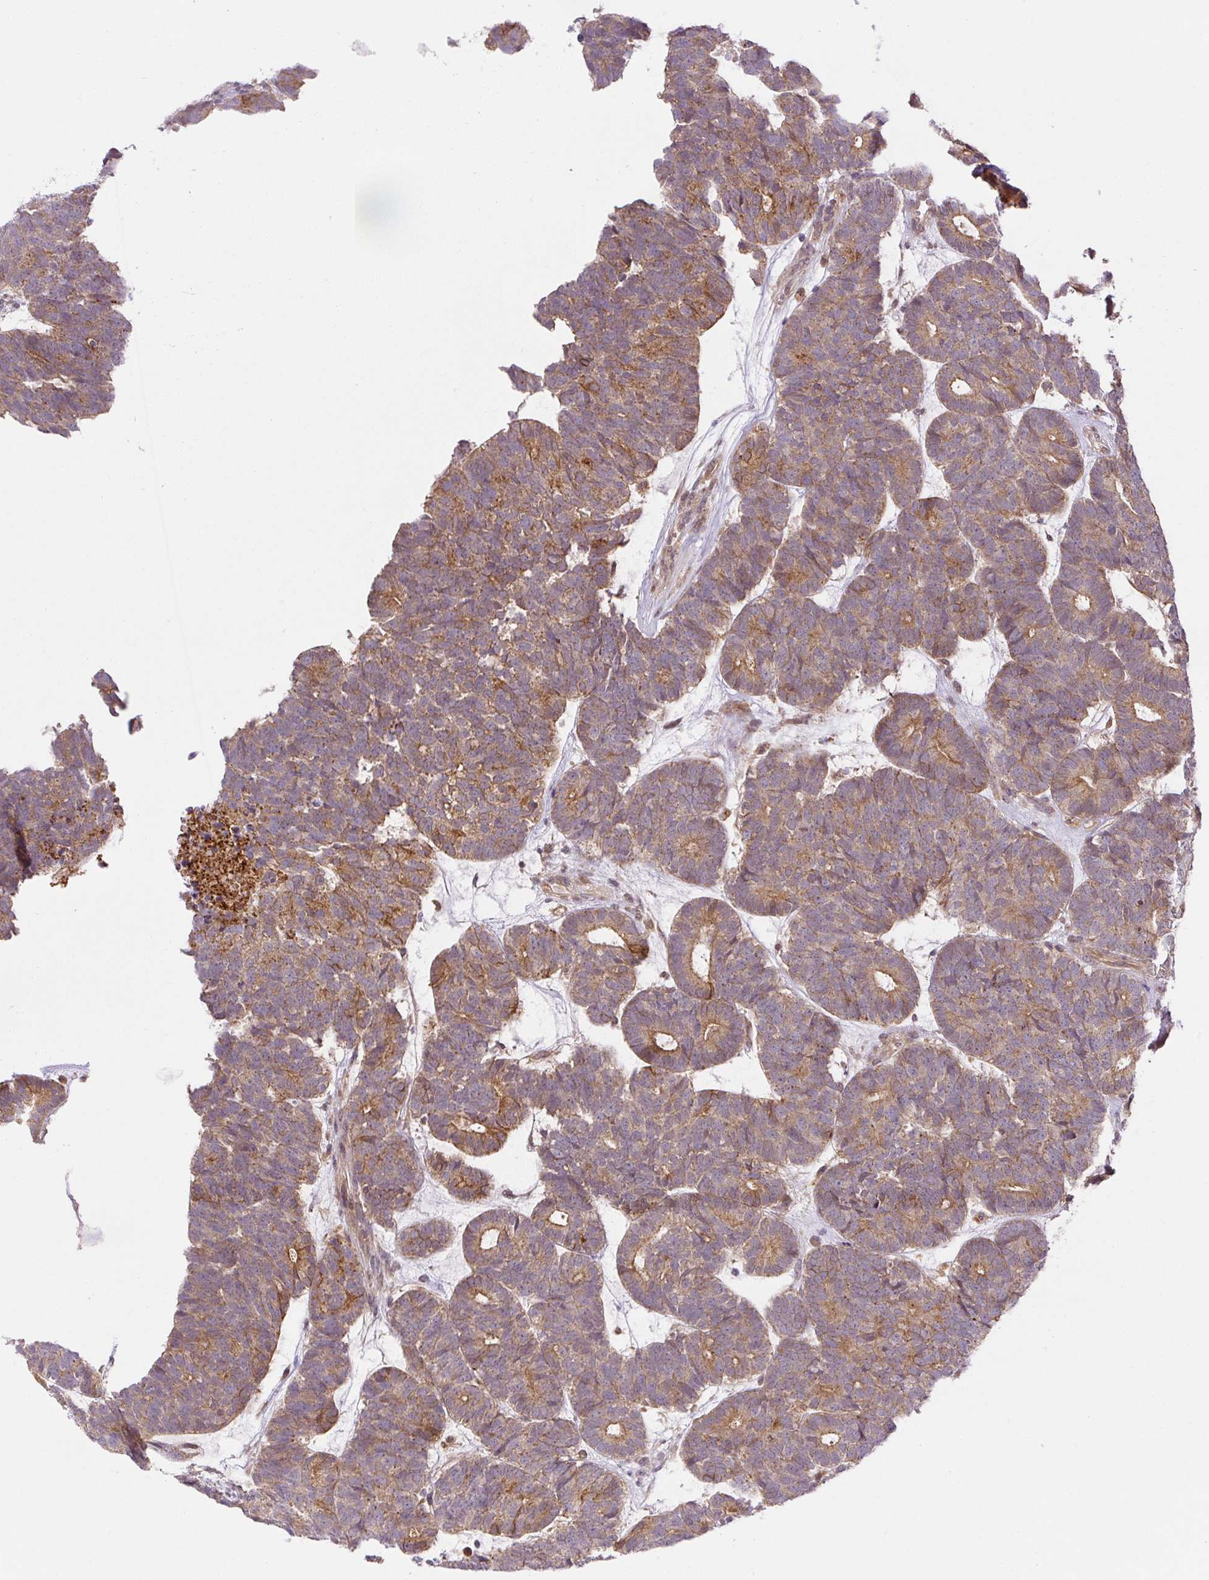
{"staining": {"intensity": "moderate", "quantity": ">75%", "location": "cytoplasmic/membranous"}, "tissue": "head and neck cancer", "cell_type": "Tumor cells", "image_type": "cancer", "snomed": [{"axis": "morphology", "description": "Adenocarcinoma, NOS"}, {"axis": "topography", "description": "Head-Neck"}], "caption": "Immunohistochemistry (IHC) image of neoplastic tissue: human head and neck adenocarcinoma stained using immunohistochemistry displays medium levels of moderate protein expression localized specifically in the cytoplasmic/membranous of tumor cells, appearing as a cytoplasmic/membranous brown color.", "gene": "ZSWIM7", "patient": {"sex": "female", "age": 81}}